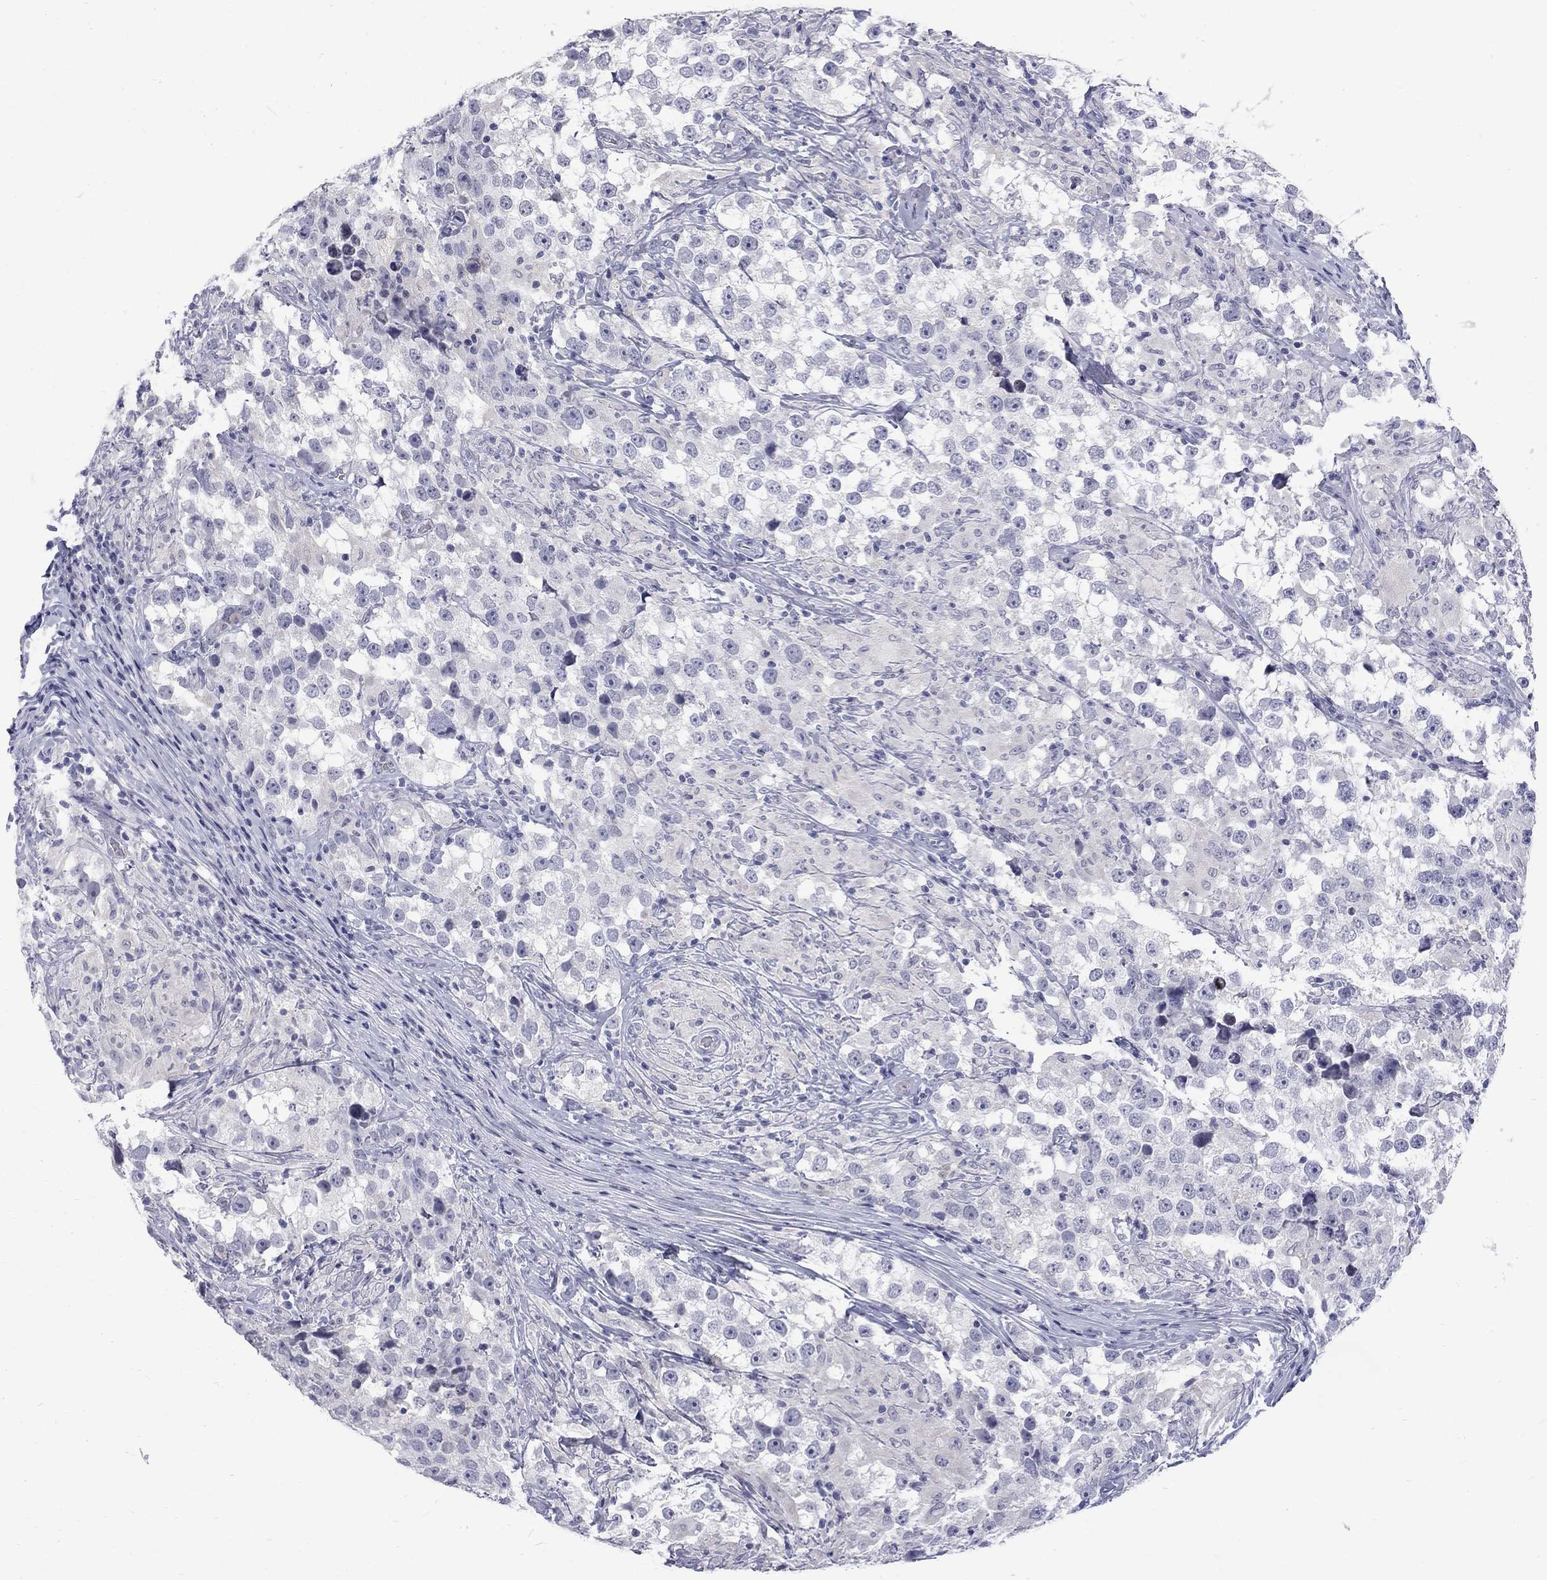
{"staining": {"intensity": "negative", "quantity": "none", "location": "none"}, "tissue": "testis cancer", "cell_type": "Tumor cells", "image_type": "cancer", "snomed": [{"axis": "morphology", "description": "Seminoma, NOS"}, {"axis": "topography", "description": "Testis"}], "caption": "Tumor cells show no significant protein staining in testis cancer.", "gene": "CTNND2", "patient": {"sex": "male", "age": 46}}